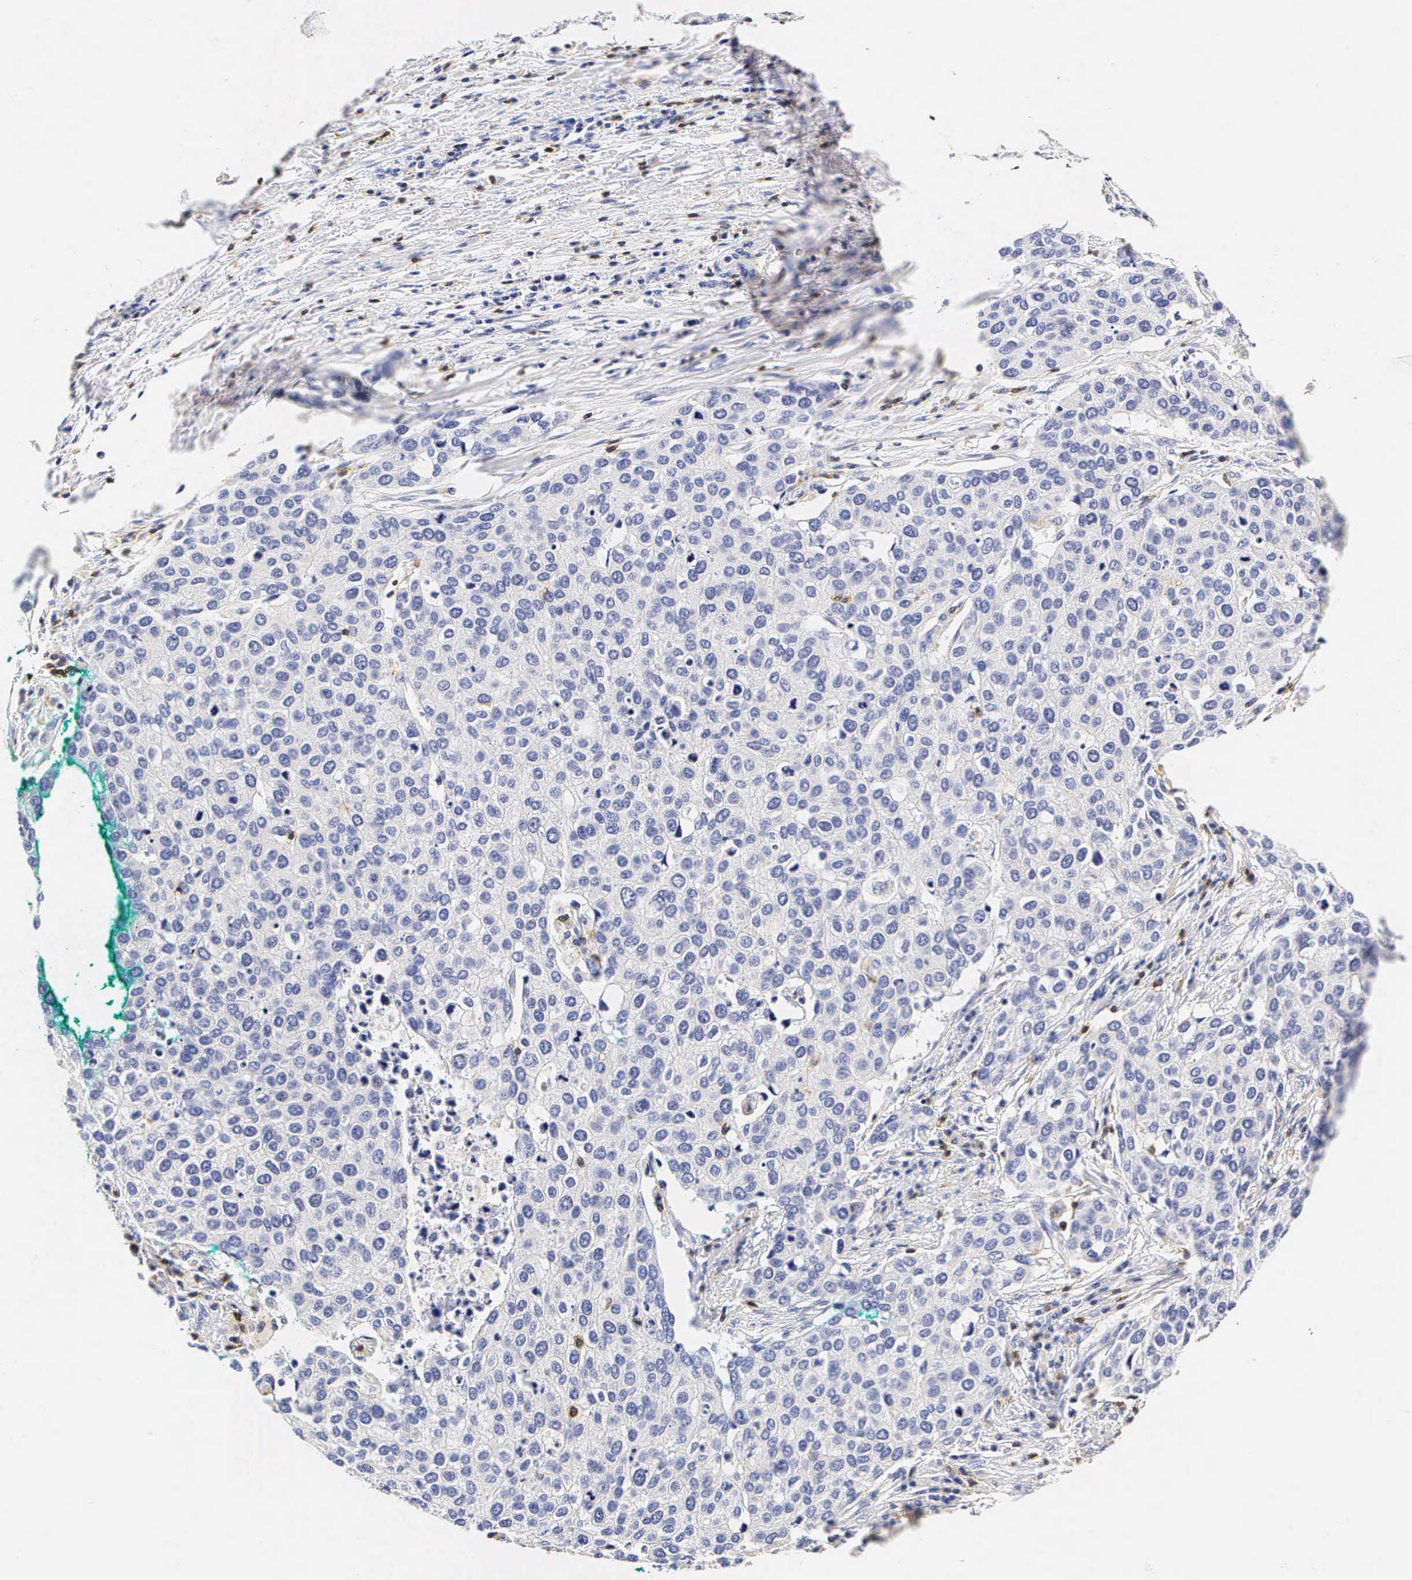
{"staining": {"intensity": "negative", "quantity": "none", "location": "none"}, "tissue": "cervical cancer", "cell_type": "Tumor cells", "image_type": "cancer", "snomed": [{"axis": "morphology", "description": "Squamous cell carcinoma, NOS"}, {"axis": "topography", "description": "Cervix"}], "caption": "This is a image of immunohistochemistry (IHC) staining of cervical cancer (squamous cell carcinoma), which shows no positivity in tumor cells.", "gene": "CD3E", "patient": {"sex": "female", "age": 54}}